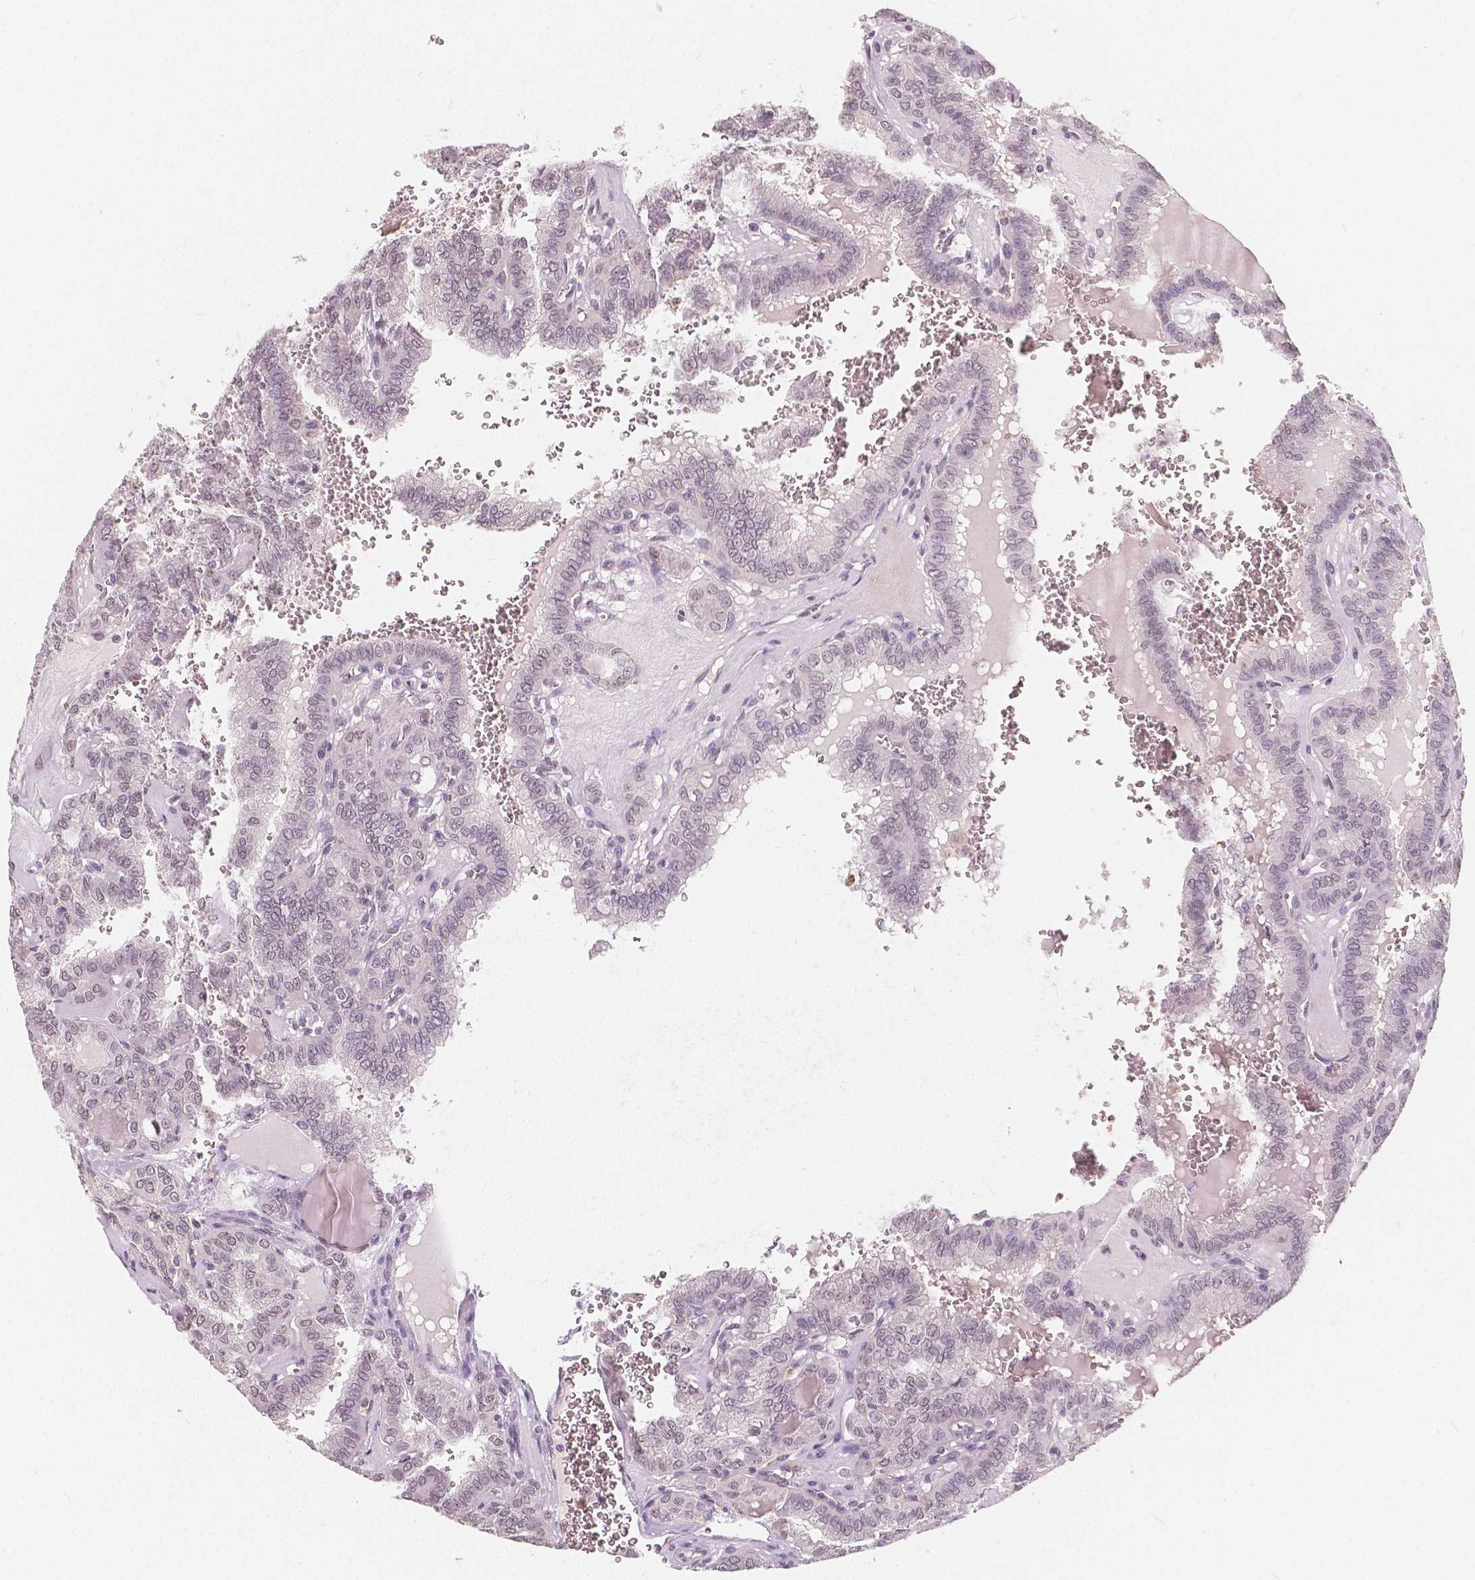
{"staining": {"intensity": "negative", "quantity": "none", "location": "none"}, "tissue": "thyroid cancer", "cell_type": "Tumor cells", "image_type": "cancer", "snomed": [{"axis": "morphology", "description": "Papillary adenocarcinoma, NOS"}, {"axis": "topography", "description": "Thyroid gland"}], "caption": "High magnification brightfield microscopy of thyroid cancer stained with DAB (3,3'-diaminobenzidine) (brown) and counterstained with hematoxylin (blue): tumor cells show no significant expression.", "gene": "NOLC1", "patient": {"sex": "female", "age": 41}}